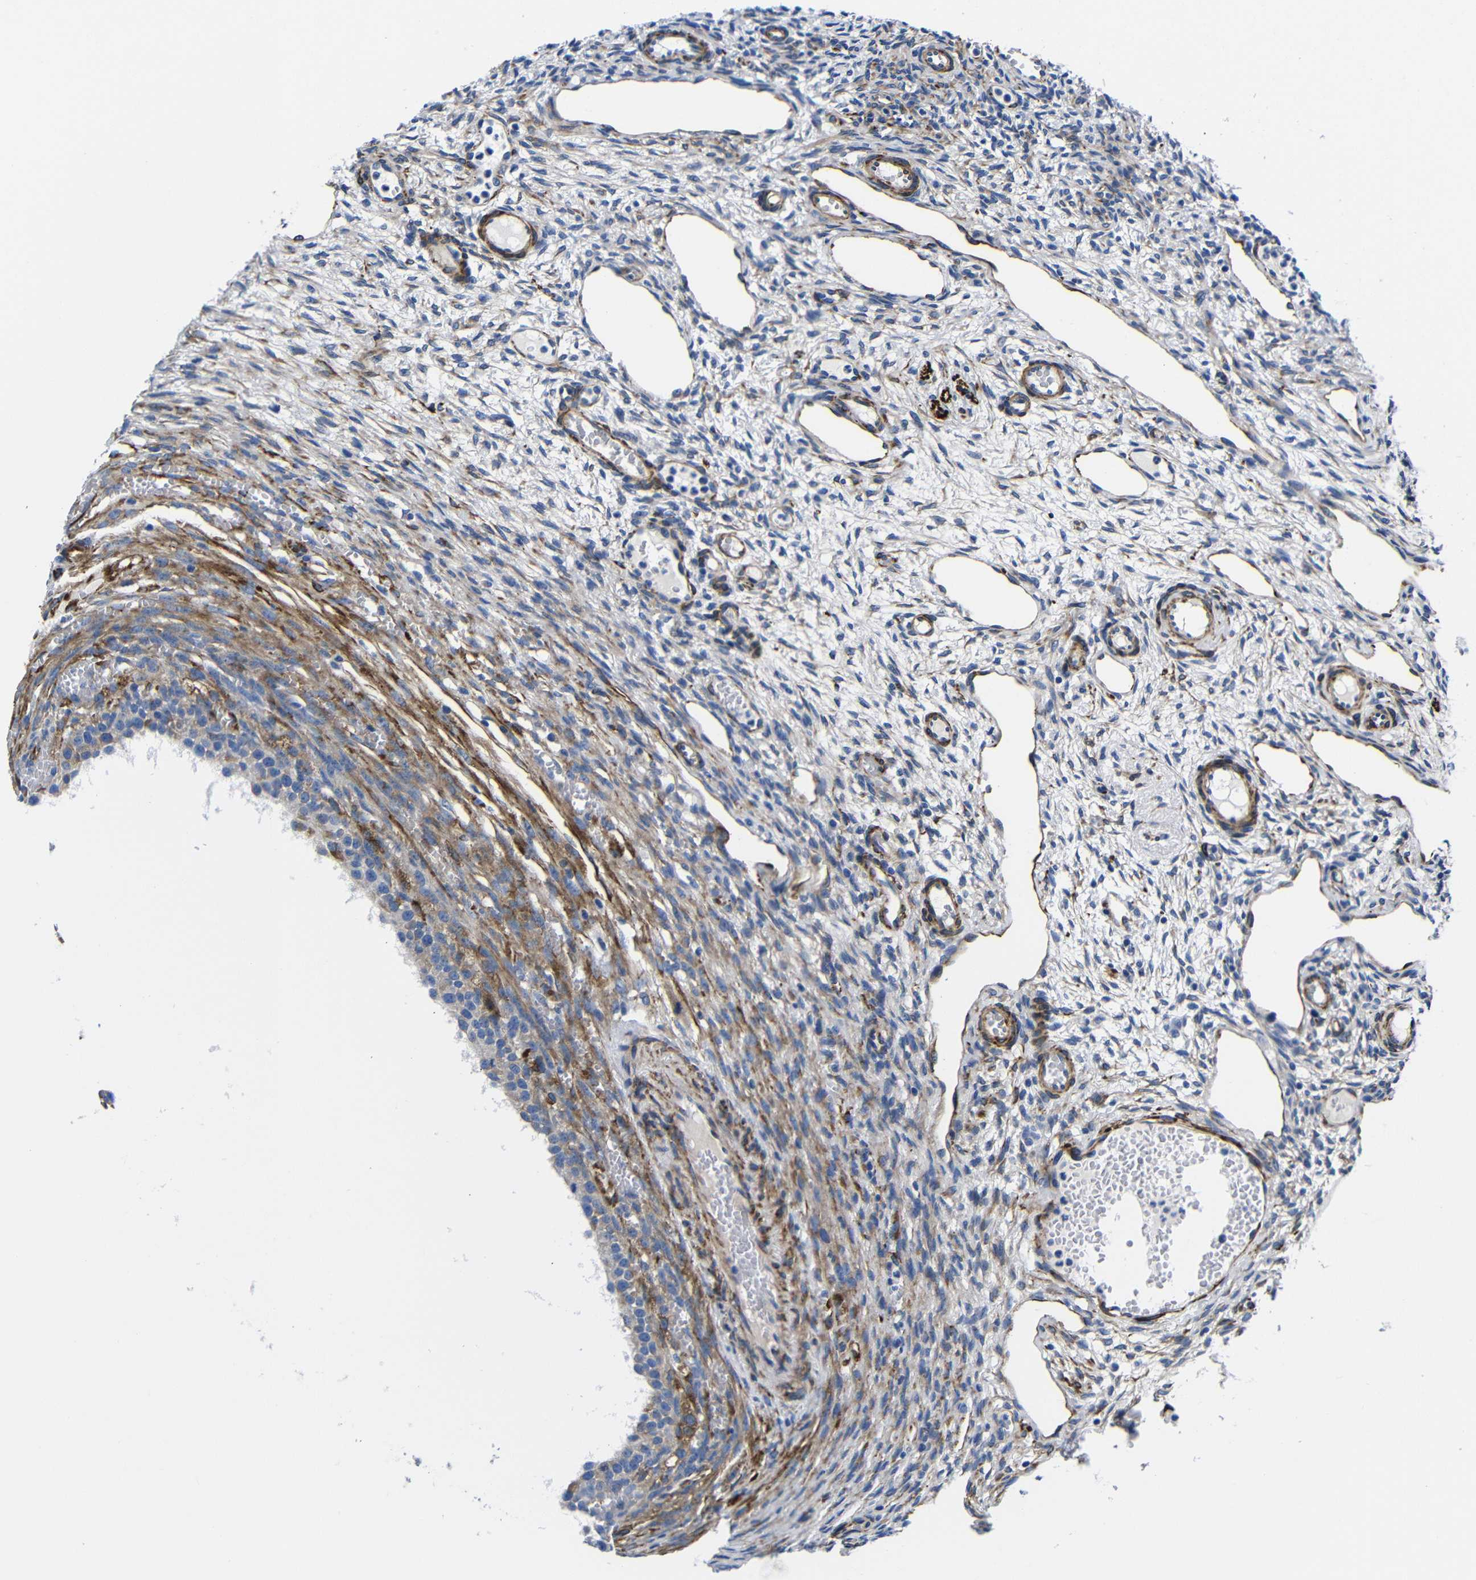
{"staining": {"intensity": "weak", "quantity": "<25%", "location": "cytoplasmic/membranous"}, "tissue": "ovary", "cell_type": "Follicle cells", "image_type": "normal", "snomed": [{"axis": "morphology", "description": "Normal tissue, NOS"}, {"axis": "topography", "description": "Ovary"}], "caption": "A high-resolution micrograph shows IHC staining of unremarkable ovary, which exhibits no significant staining in follicle cells. The staining is performed using DAB (3,3'-diaminobenzidine) brown chromogen with nuclei counter-stained in using hematoxylin.", "gene": "LRIG1", "patient": {"sex": "female", "age": 33}}